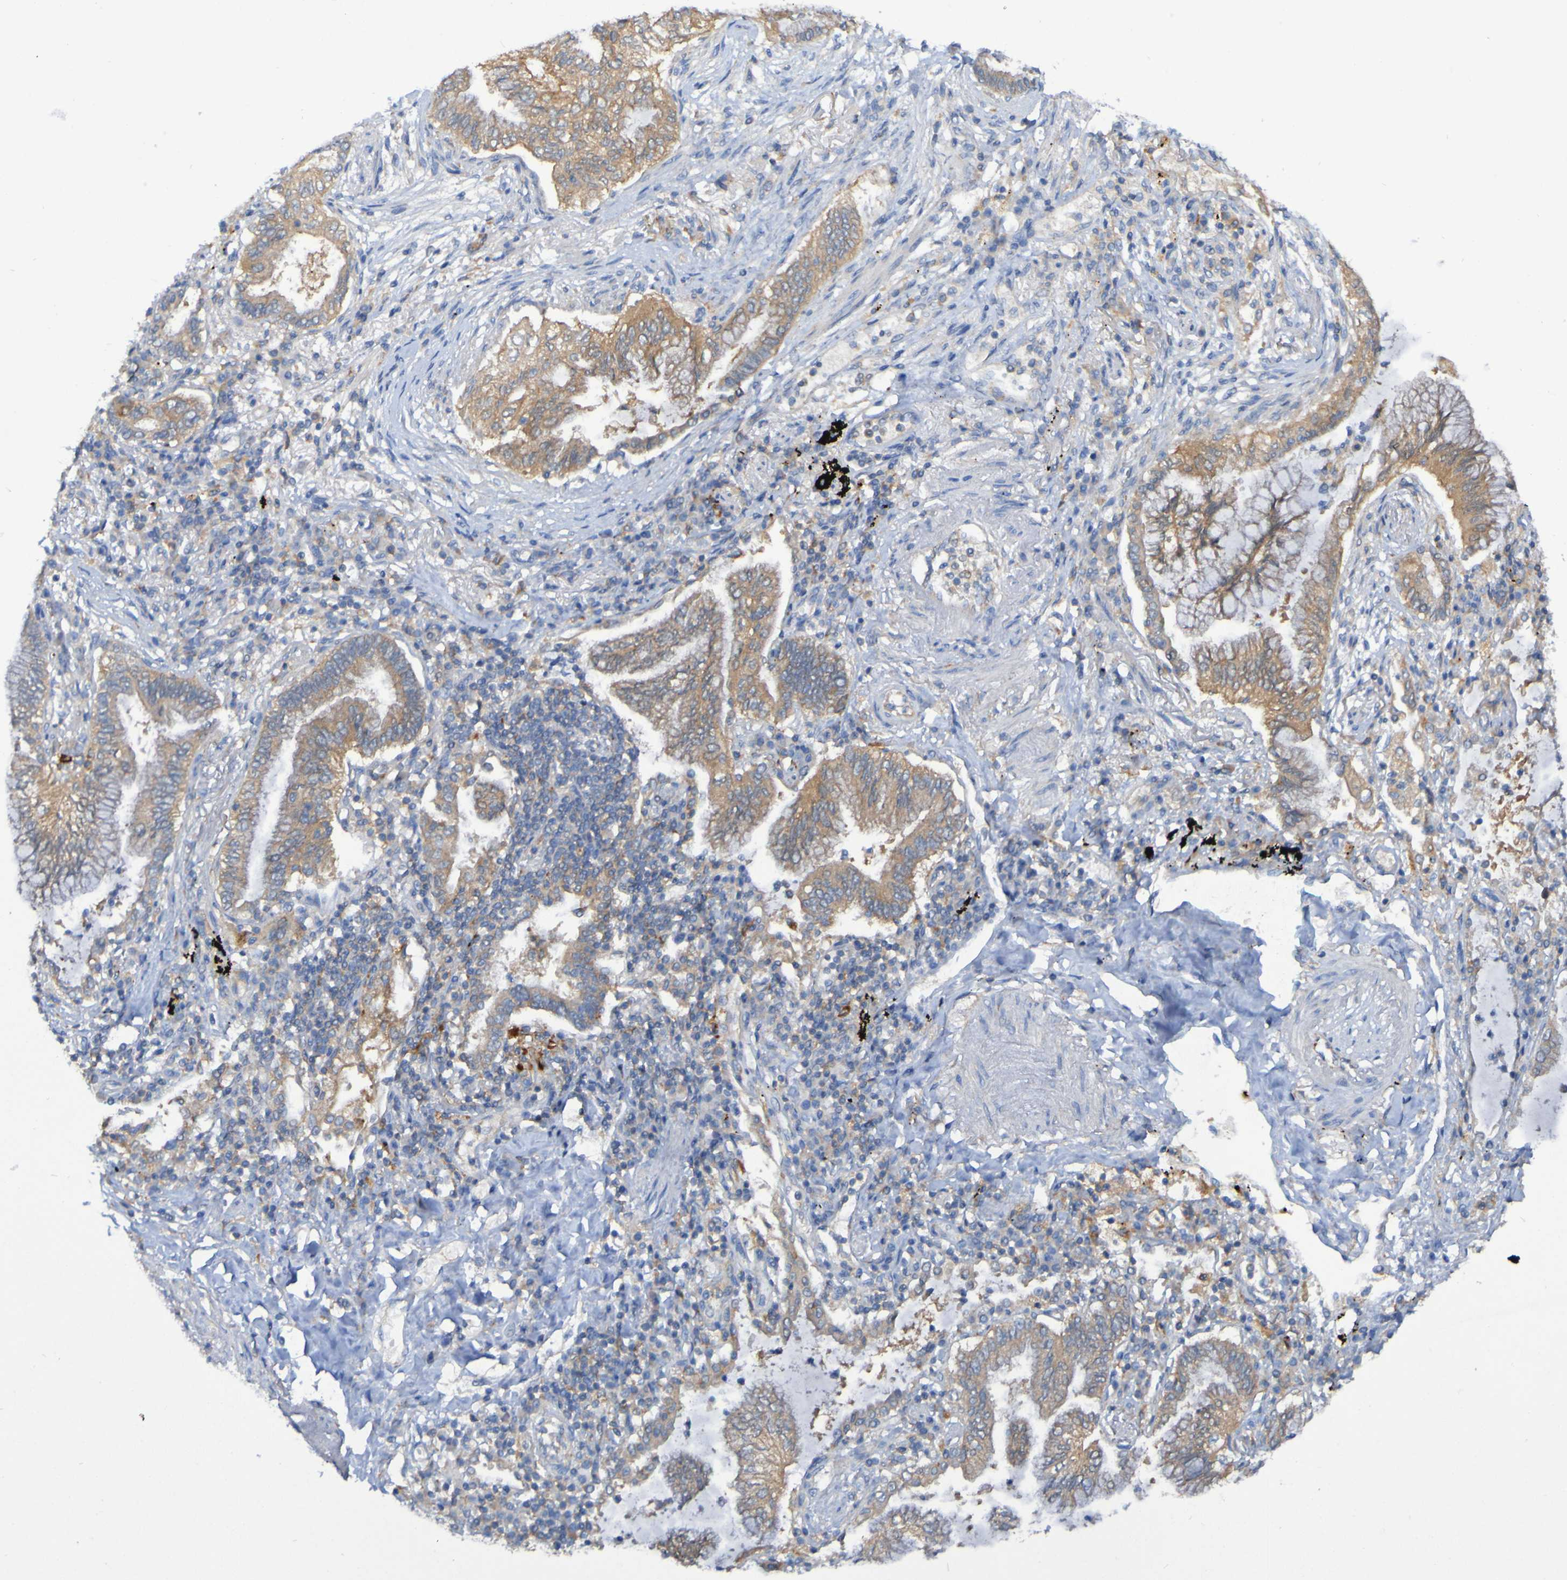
{"staining": {"intensity": "moderate", "quantity": ">75%", "location": "cytoplasmic/membranous"}, "tissue": "lung cancer", "cell_type": "Tumor cells", "image_type": "cancer", "snomed": [{"axis": "morphology", "description": "Normal tissue, NOS"}, {"axis": "morphology", "description": "Adenocarcinoma, NOS"}, {"axis": "topography", "description": "Bronchus"}, {"axis": "topography", "description": "Lung"}], "caption": "Moderate cytoplasmic/membranous protein positivity is present in about >75% of tumor cells in adenocarcinoma (lung). (Brightfield microscopy of DAB IHC at high magnification).", "gene": "ARHGEF16", "patient": {"sex": "female", "age": 70}}